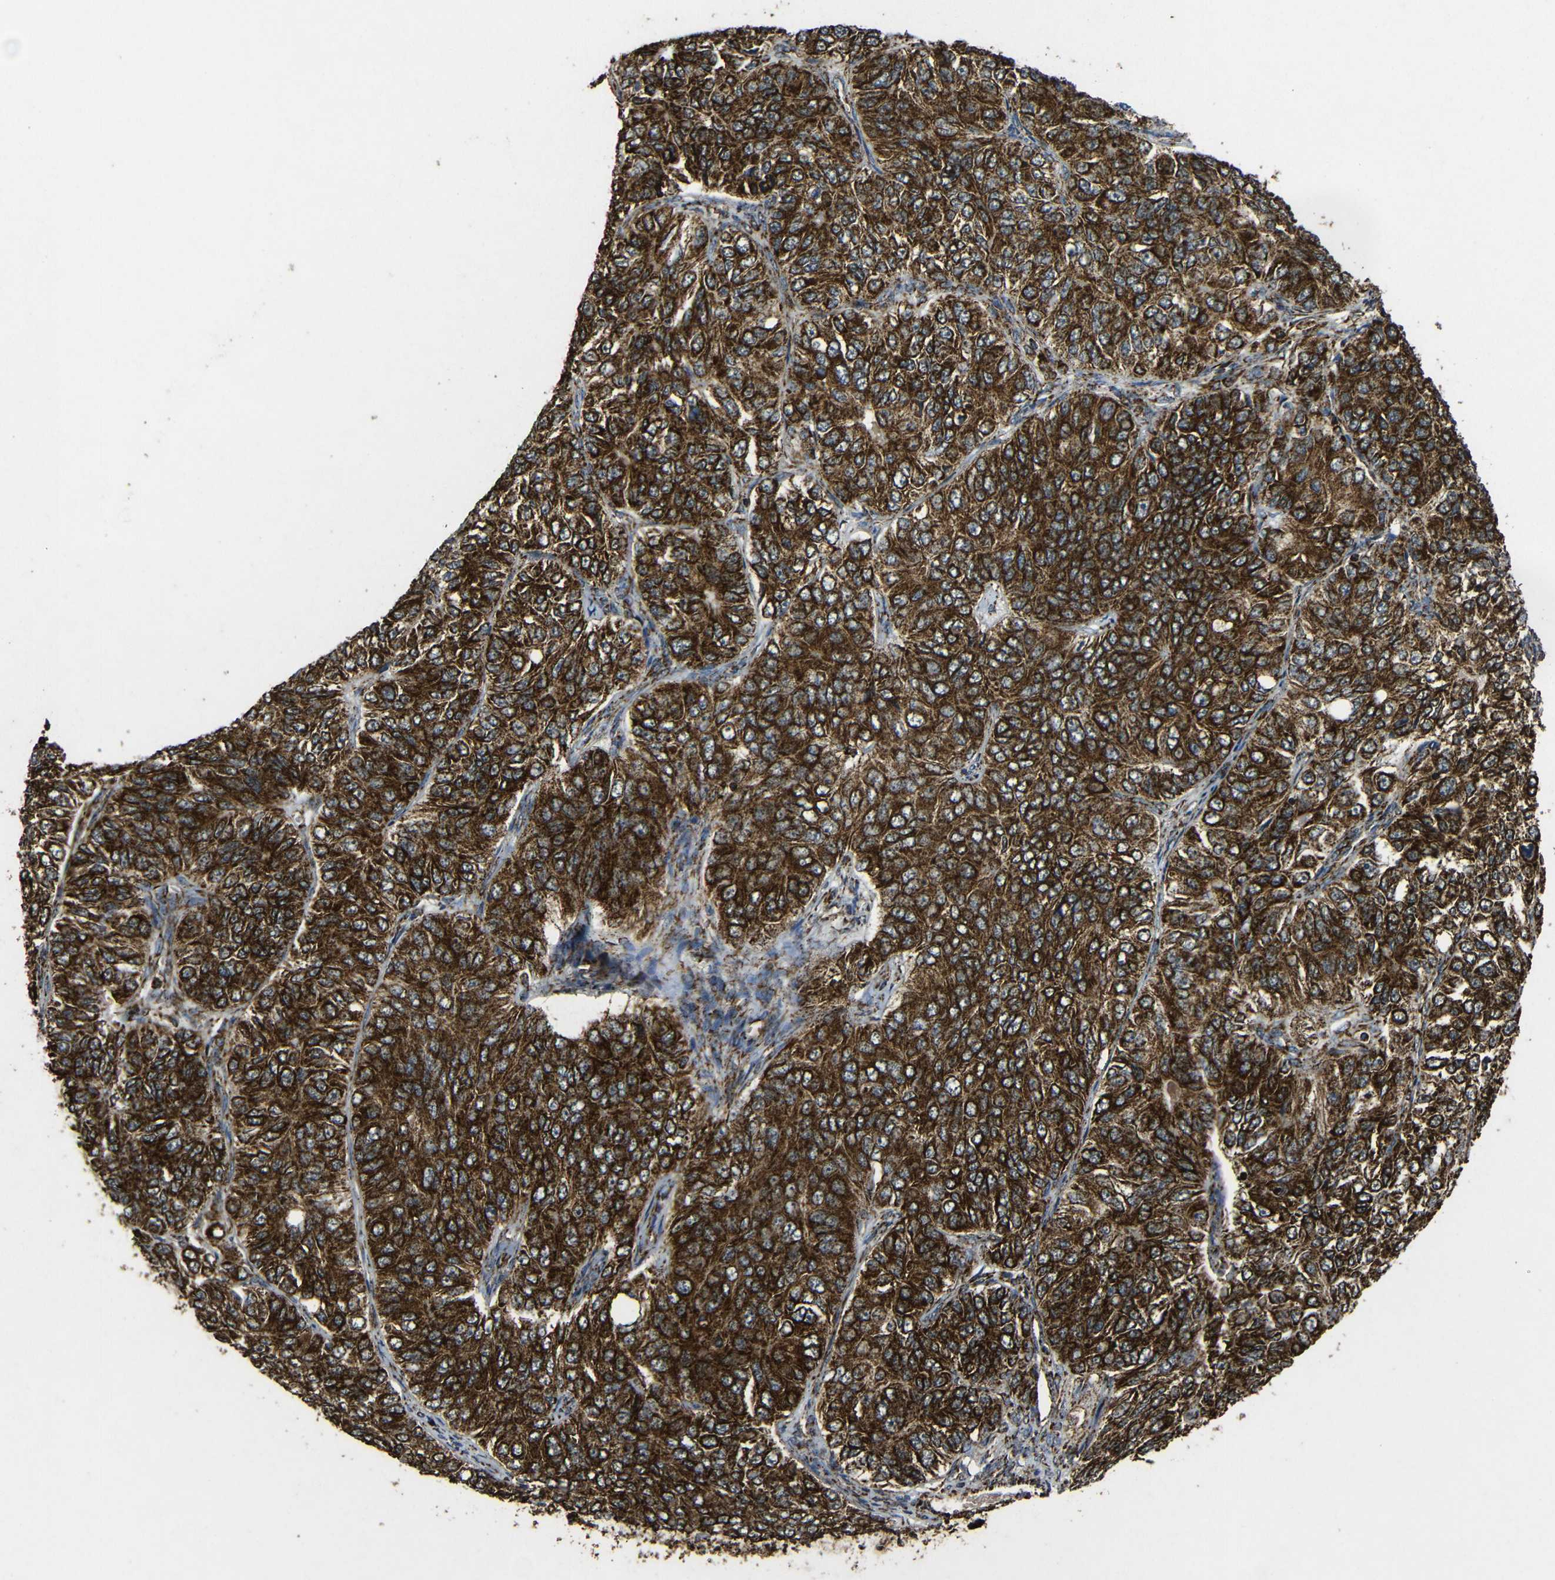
{"staining": {"intensity": "strong", "quantity": ">75%", "location": "cytoplasmic/membranous"}, "tissue": "ovarian cancer", "cell_type": "Tumor cells", "image_type": "cancer", "snomed": [{"axis": "morphology", "description": "Carcinoma, endometroid"}, {"axis": "topography", "description": "Ovary"}], "caption": "There is high levels of strong cytoplasmic/membranous positivity in tumor cells of ovarian cancer, as demonstrated by immunohistochemical staining (brown color).", "gene": "ATP5F1A", "patient": {"sex": "female", "age": 51}}